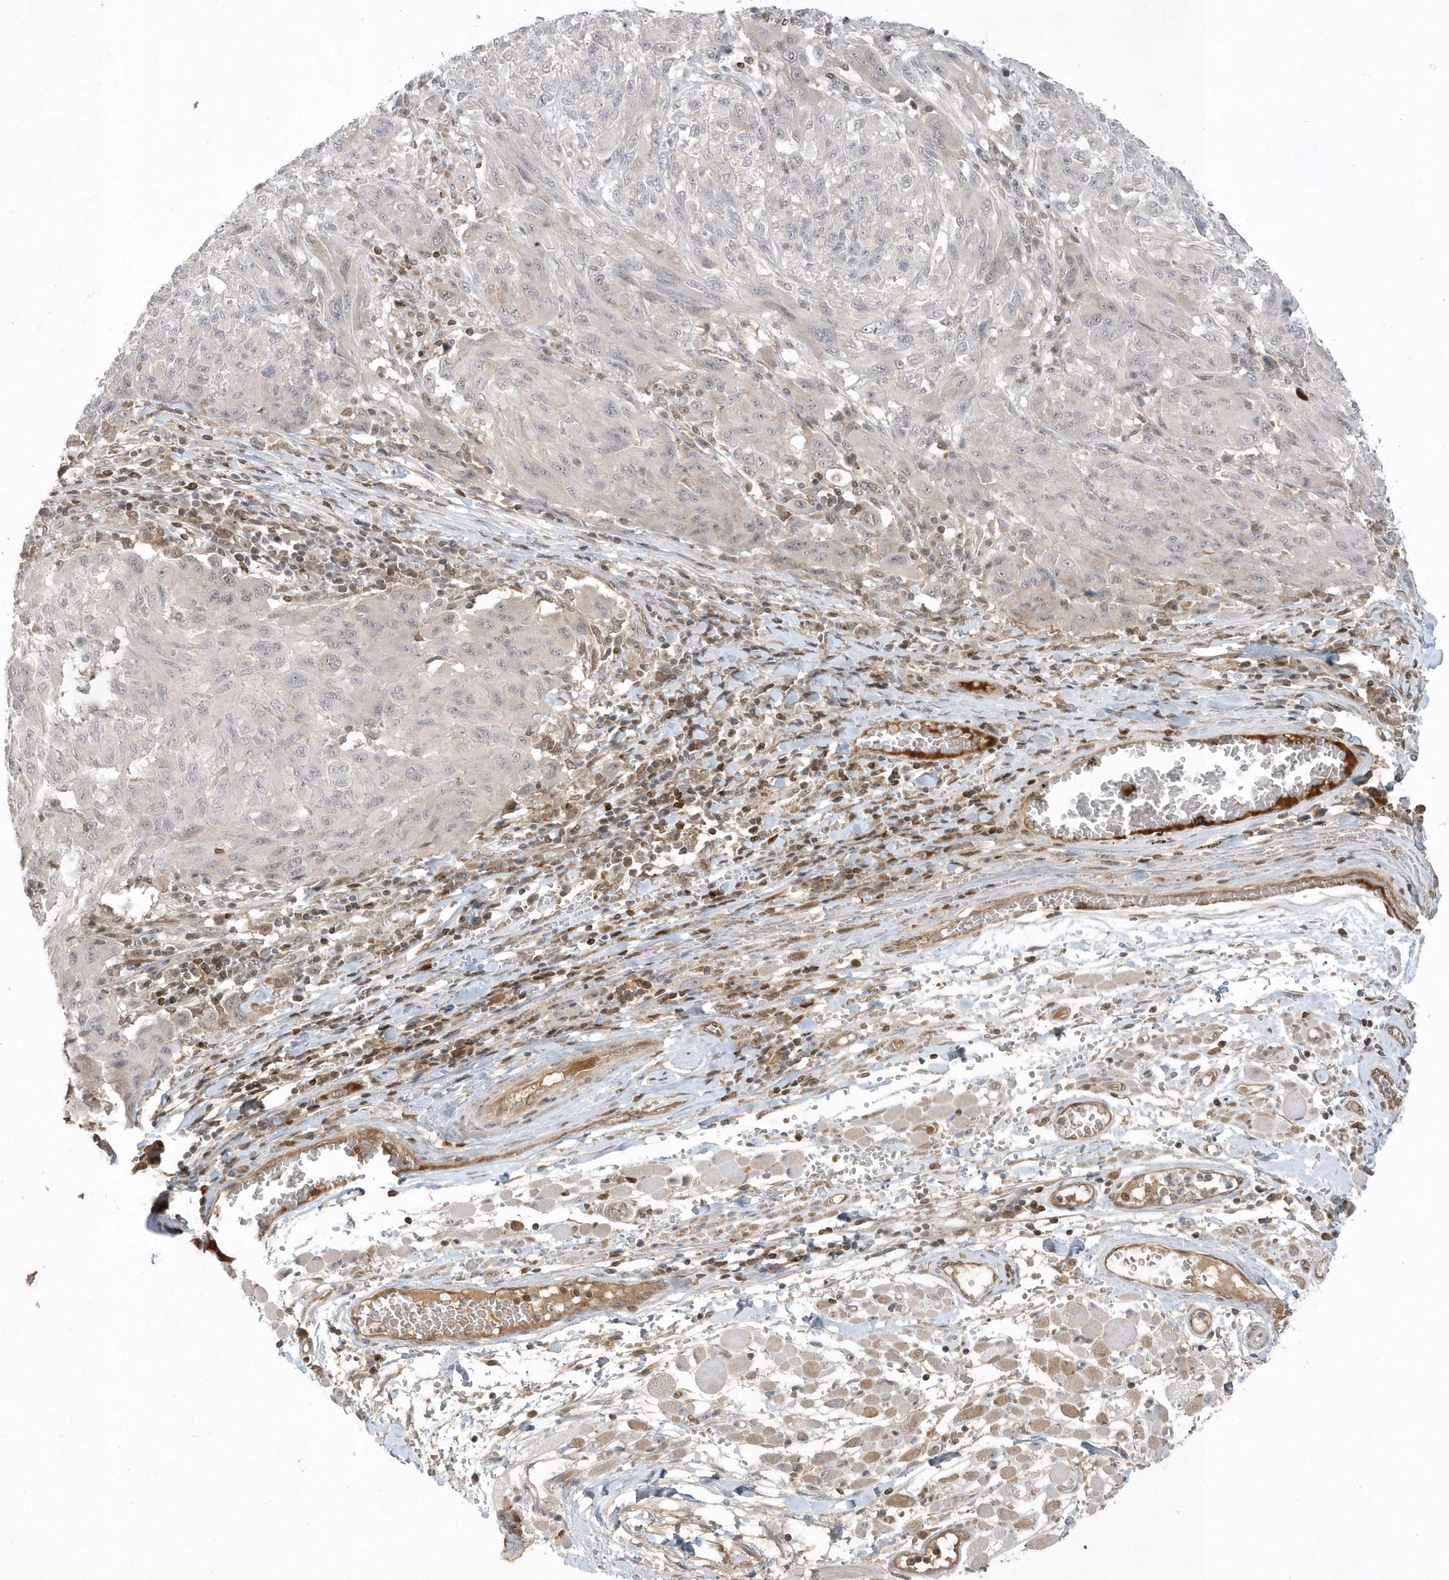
{"staining": {"intensity": "negative", "quantity": "none", "location": "none"}, "tissue": "melanoma", "cell_type": "Tumor cells", "image_type": "cancer", "snomed": [{"axis": "morphology", "description": "Malignant melanoma, NOS"}, {"axis": "topography", "description": "Skin"}], "caption": "IHC micrograph of malignant melanoma stained for a protein (brown), which demonstrates no staining in tumor cells. Nuclei are stained in blue.", "gene": "TMEM132B", "patient": {"sex": "female", "age": 91}}